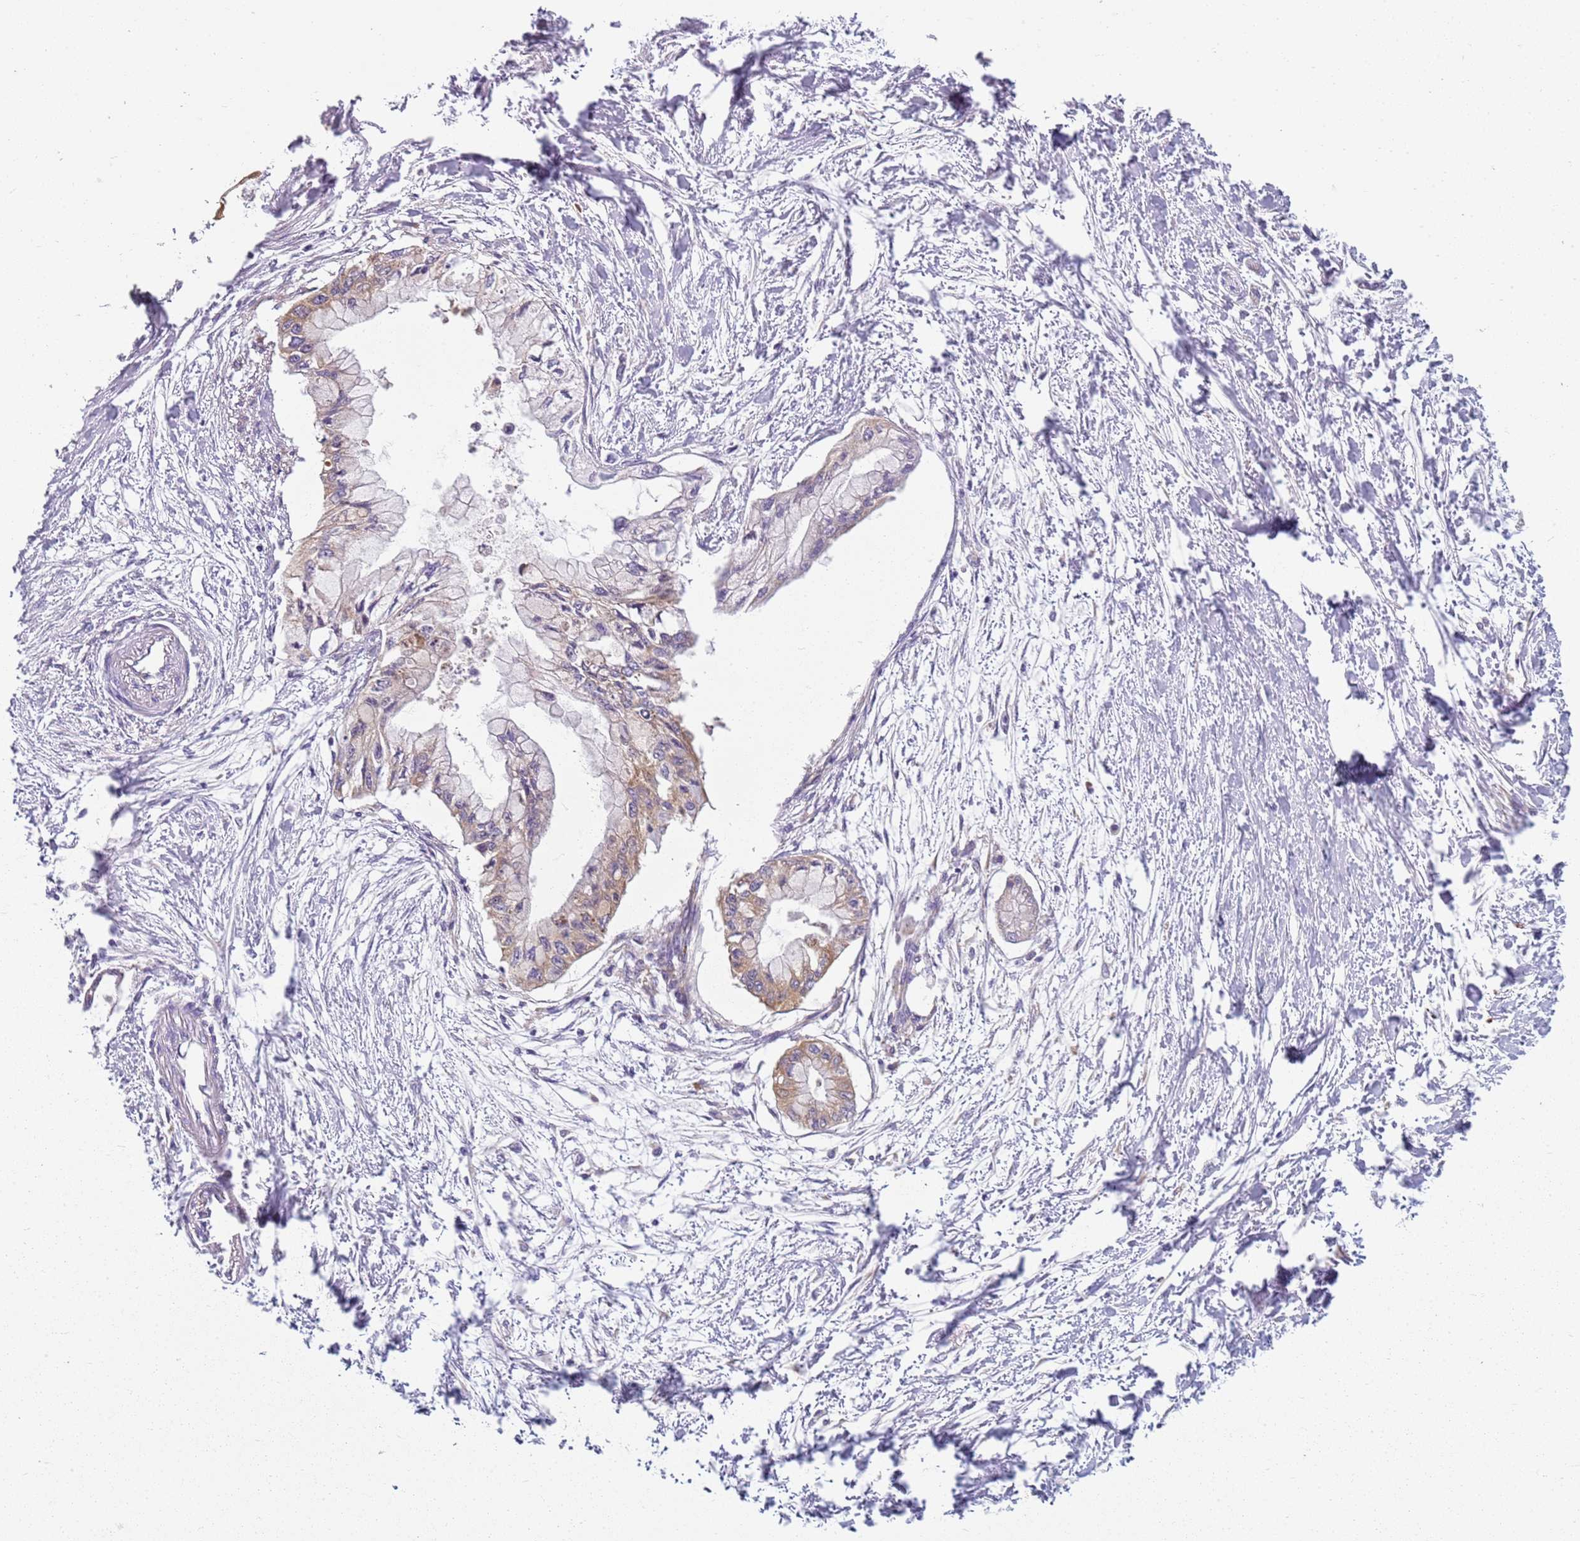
{"staining": {"intensity": "weak", "quantity": "25%-75%", "location": "cytoplasmic/membranous"}, "tissue": "pancreatic cancer", "cell_type": "Tumor cells", "image_type": "cancer", "snomed": [{"axis": "morphology", "description": "Adenocarcinoma, NOS"}, {"axis": "topography", "description": "Pancreas"}], "caption": "The photomicrograph shows staining of adenocarcinoma (pancreatic), revealing weak cytoplasmic/membranous protein positivity (brown color) within tumor cells.", "gene": "RPS28", "patient": {"sex": "male", "age": 48}}